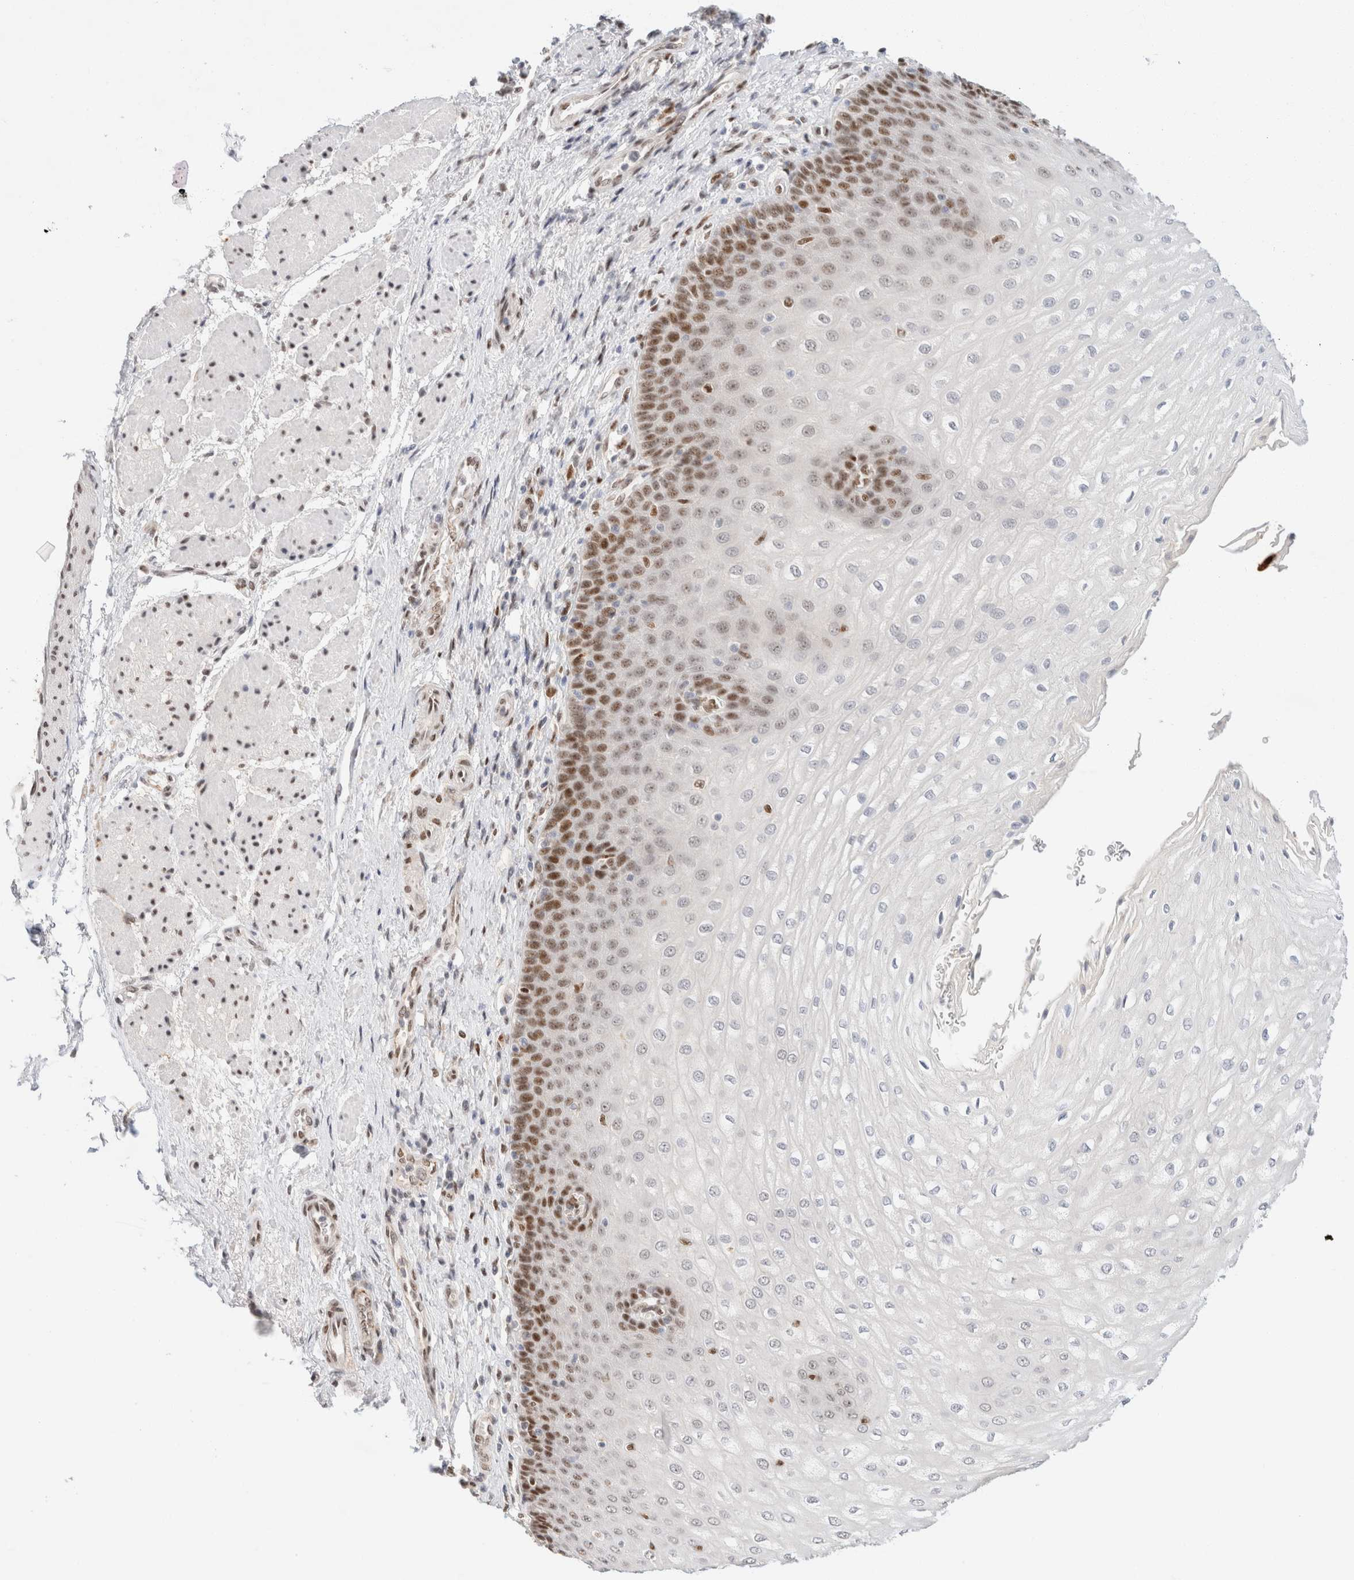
{"staining": {"intensity": "moderate", "quantity": "<25%", "location": "nuclear"}, "tissue": "esophagus", "cell_type": "Squamous epithelial cells", "image_type": "normal", "snomed": [{"axis": "morphology", "description": "Normal tissue, NOS"}, {"axis": "topography", "description": "Esophagus"}], "caption": "Protein analysis of unremarkable esophagus displays moderate nuclear positivity in approximately <25% of squamous epithelial cells. The protein is stained brown, and the nuclei are stained in blue (DAB (3,3'-diaminobenzidine) IHC with brightfield microscopy, high magnification).", "gene": "ZNF768", "patient": {"sex": "male", "age": 54}}